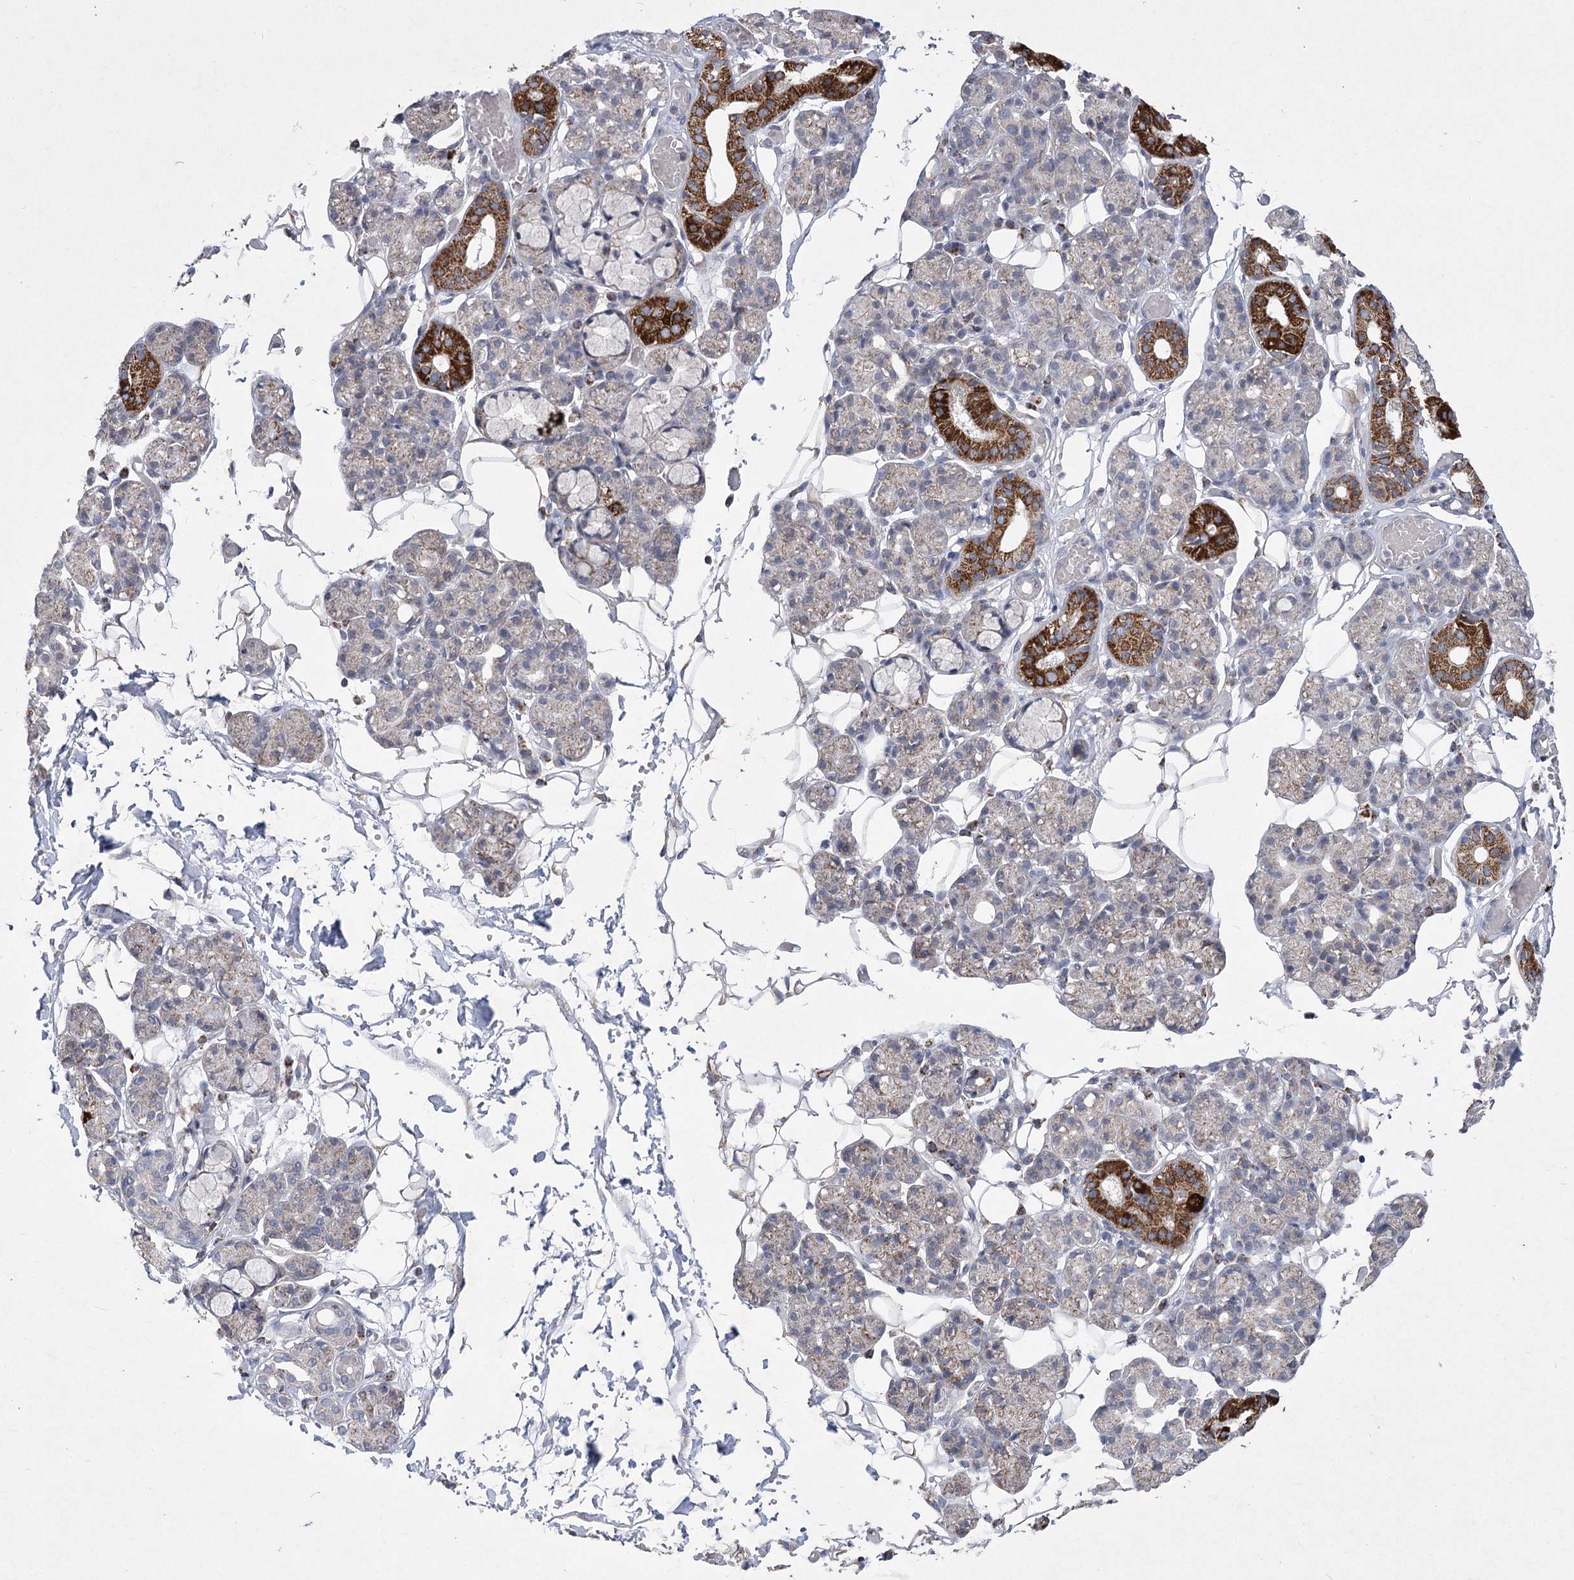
{"staining": {"intensity": "strong", "quantity": "<25%", "location": "cytoplasmic/membranous"}, "tissue": "salivary gland", "cell_type": "Glandular cells", "image_type": "normal", "snomed": [{"axis": "morphology", "description": "Normal tissue, NOS"}, {"axis": "topography", "description": "Salivary gland"}], "caption": "Salivary gland stained for a protein demonstrates strong cytoplasmic/membranous positivity in glandular cells. (DAB = brown stain, brightfield microscopy at high magnification).", "gene": "PDHB", "patient": {"sex": "male", "age": 63}}